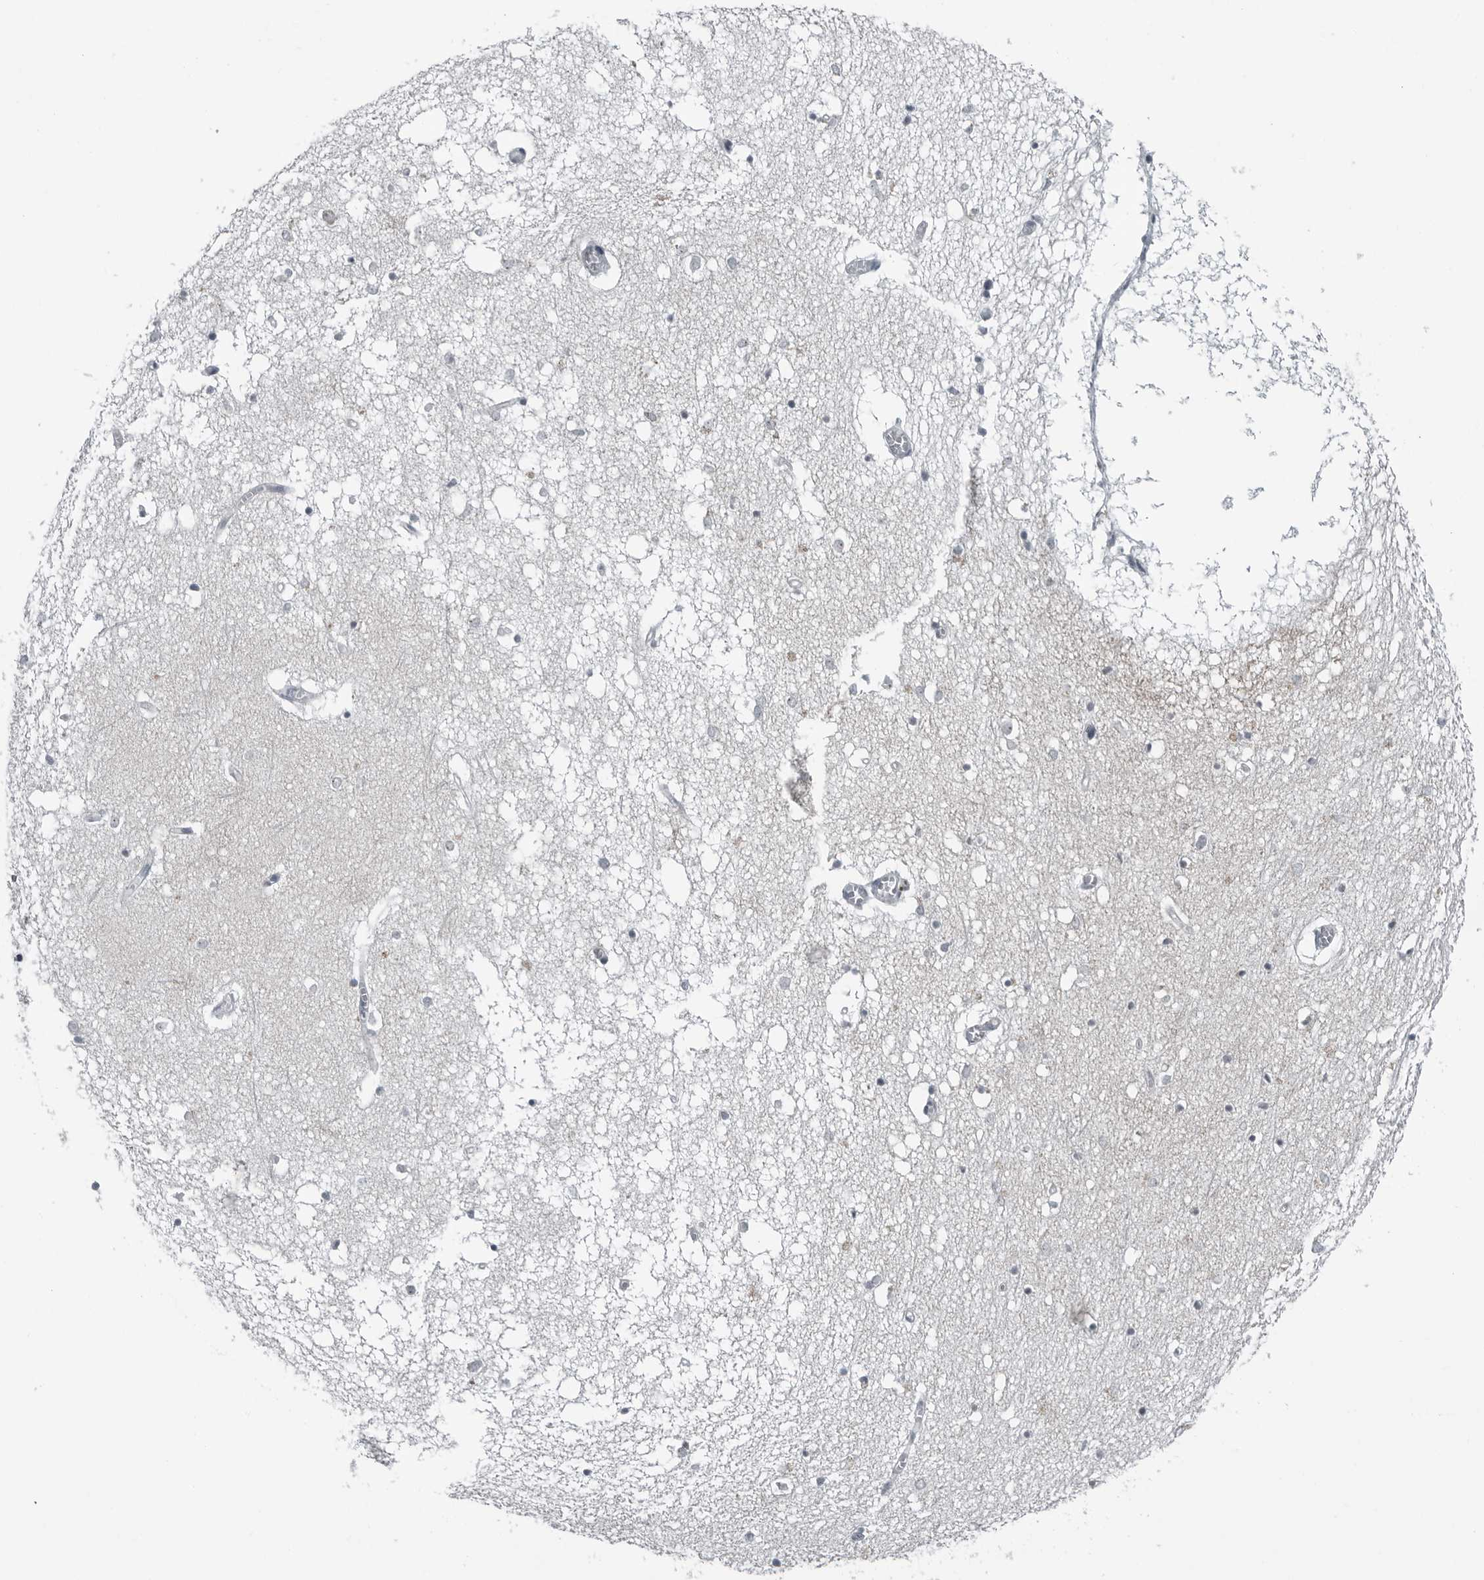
{"staining": {"intensity": "negative", "quantity": "none", "location": "none"}, "tissue": "hippocampus", "cell_type": "Glial cells", "image_type": "normal", "snomed": [{"axis": "morphology", "description": "Normal tissue, NOS"}, {"axis": "topography", "description": "Hippocampus"}], "caption": "This is an immunohistochemistry micrograph of normal hippocampus. There is no staining in glial cells.", "gene": "PDCD11", "patient": {"sex": "male", "age": 70}}